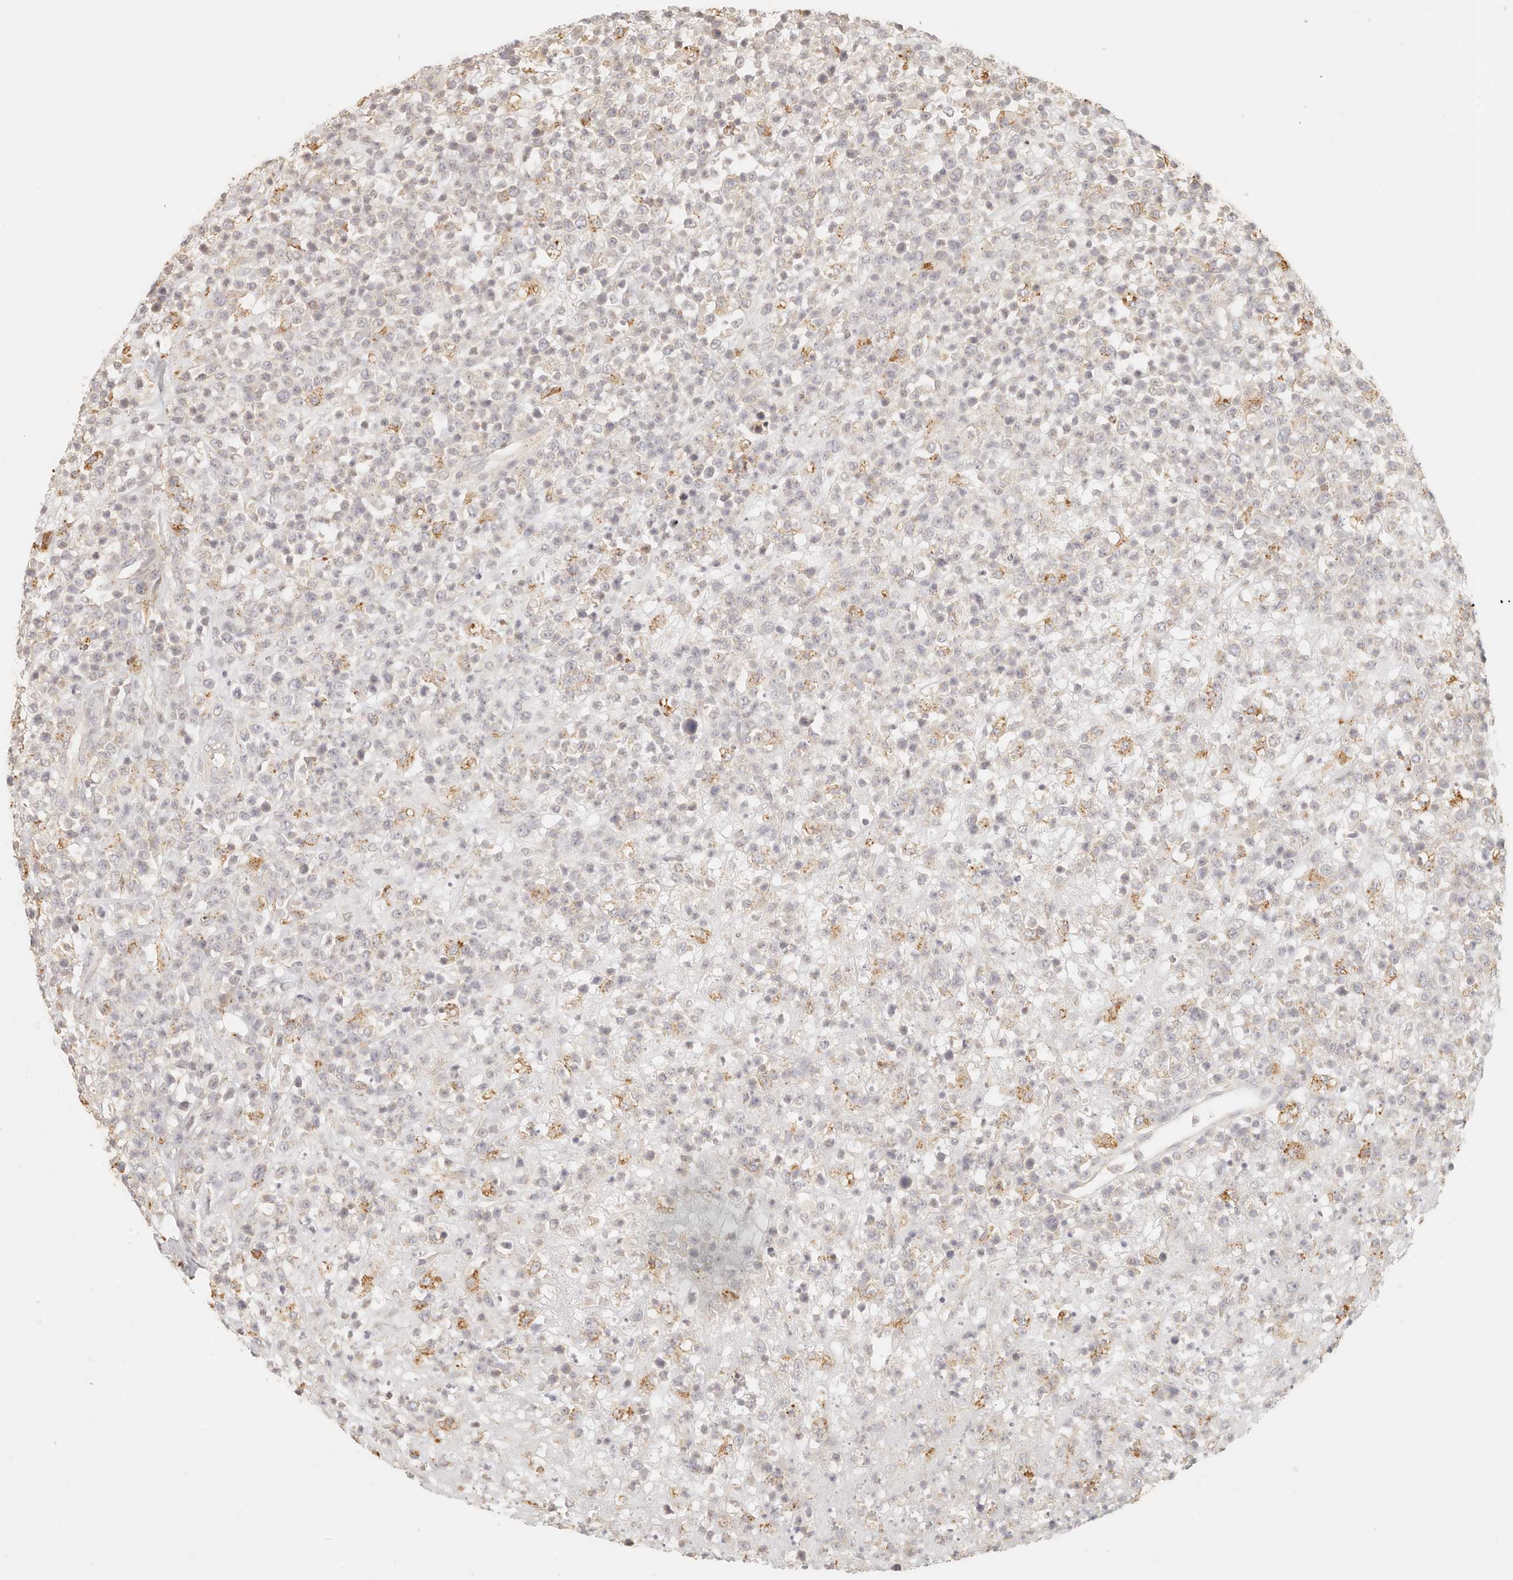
{"staining": {"intensity": "negative", "quantity": "none", "location": "none"}, "tissue": "lymphoma", "cell_type": "Tumor cells", "image_type": "cancer", "snomed": [{"axis": "morphology", "description": "Malignant lymphoma, non-Hodgkin's type, High grade"}, {"axis": "topography", "description": "Colon"}], "caption": "Histopathology image shows no protein positivity in tumor cells of malignant lymphoma, non-Hodgkin's type (high-grade) tissue.", "gene": "CNMD", "patient": {"sex": "female", "age": 53}}